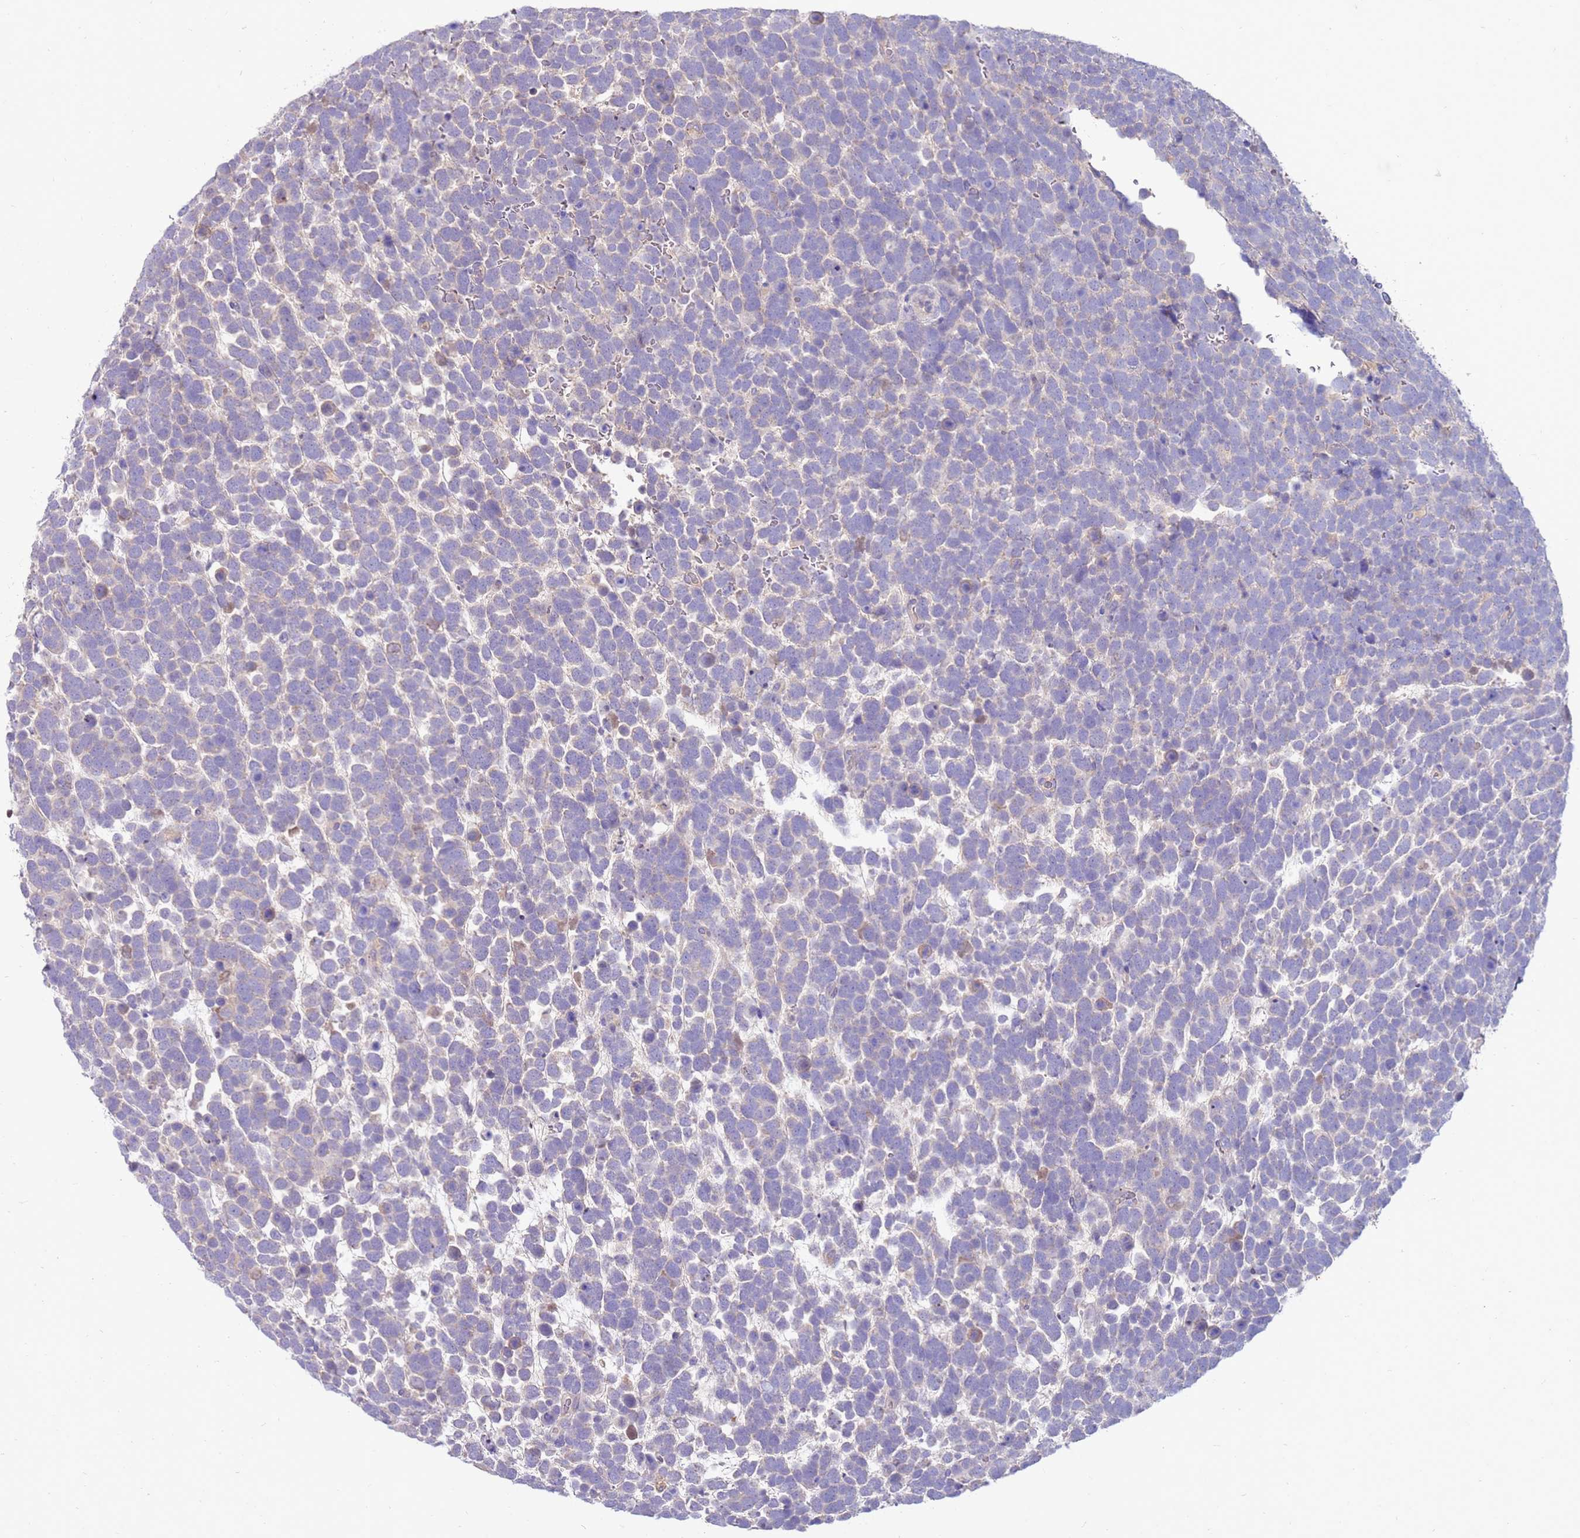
{"staining": {"intensity": "negative", "quantity": "none", "location": "none"}, "tissue": "urothelial cancer", "cell_type": "Tumor cells", "image_type": "cancer", "snomed": [{"axis": "morphology", "description": "Urothelial carcinoma, High grade"}, {"axis": "topography", "description": "Urinary bladder"}], "caption": "This image is of urothelial cancer stained with immunohistochemistry (IHC) to label a protein in brown with the nuclei are counter-stained blue. There is no expression in tumor cells.", "gene": "SLC44A4", "patient": {"sex": "female", "age": 82}}